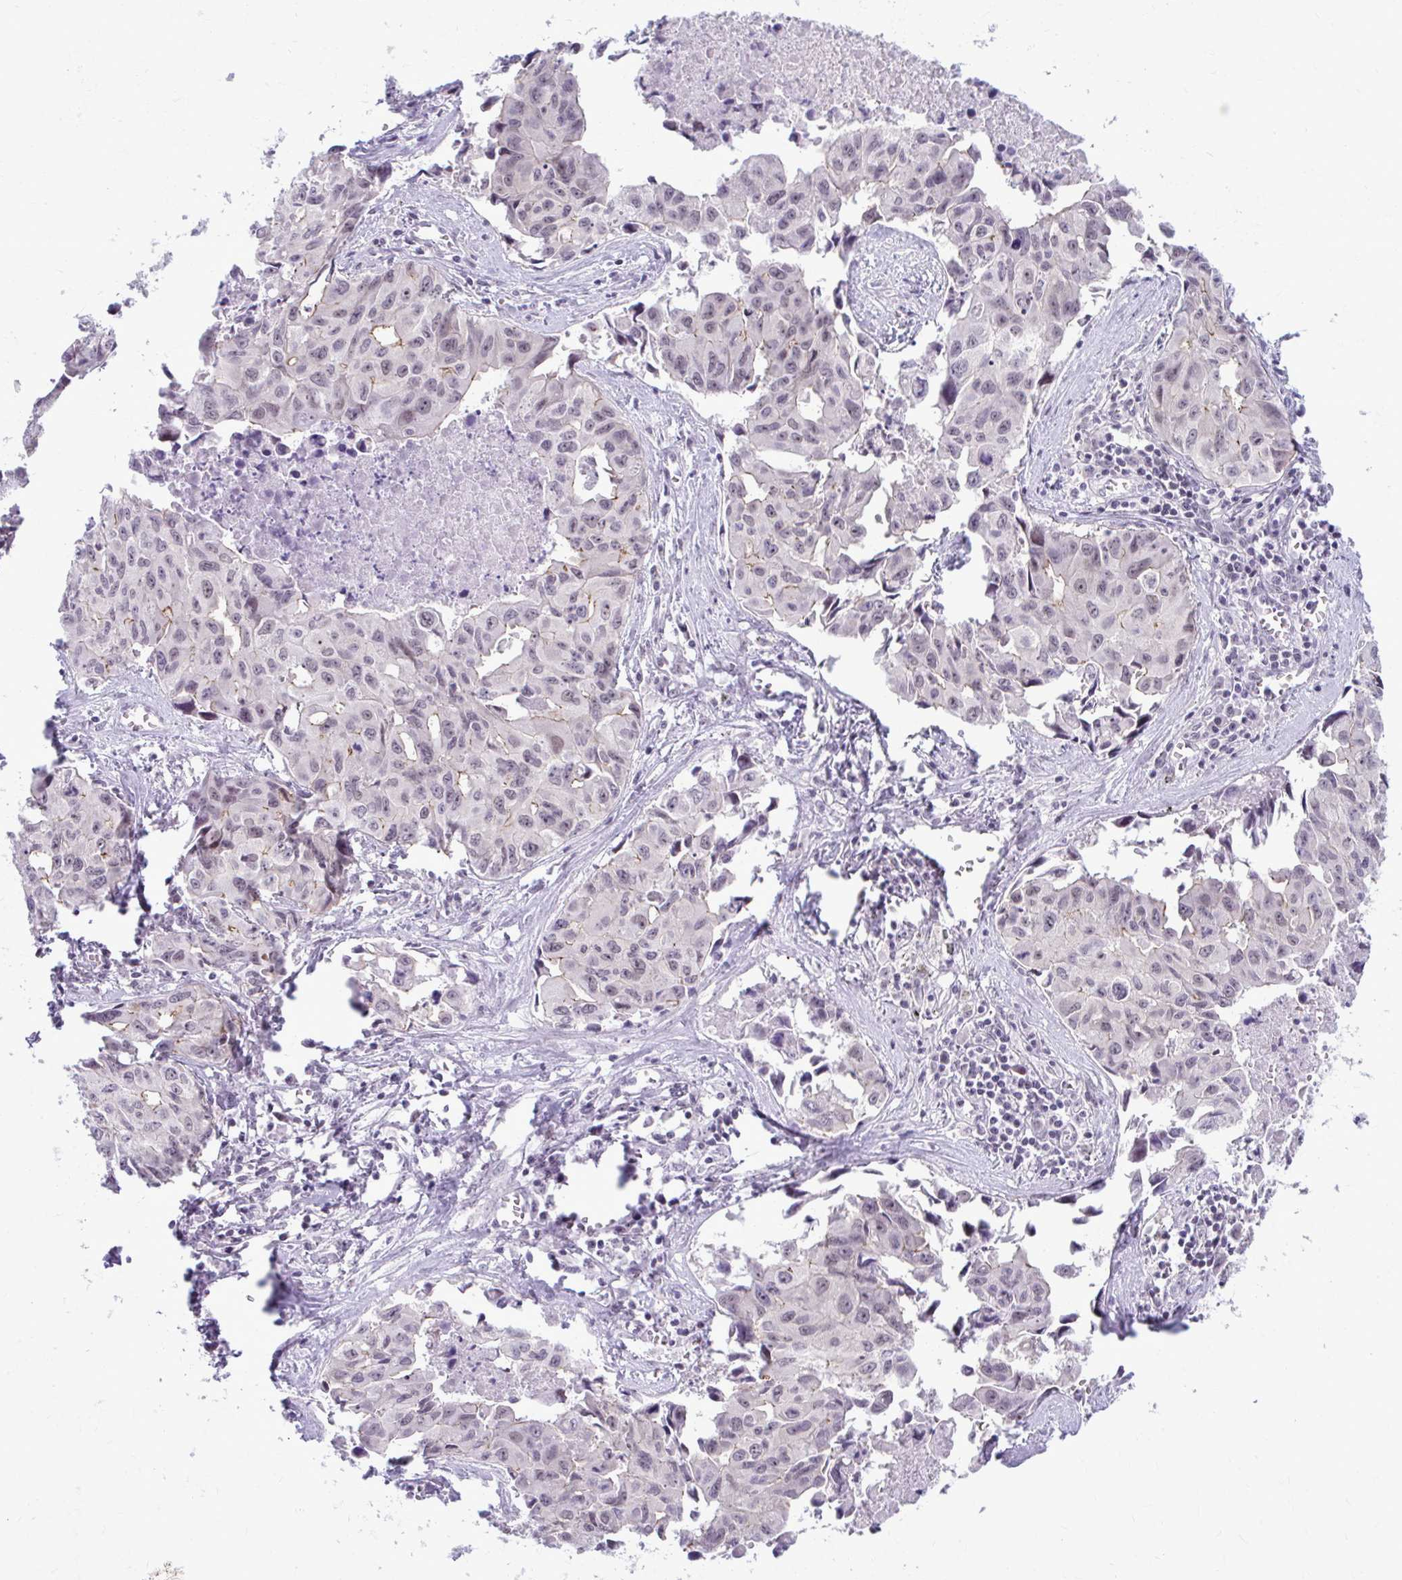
{"staining": {"intensity": "negative", "quantity": "none", "location": "none"}, "tissue": "lung cancer", "cell_type": "Tumor cells", "image_type": "cancer", "snomed": [{"axis": "morphology", "description": "Adenocarcinoma, NOS"}, {"axis": "topography", "description": "Lymph node"}, {"axis": "topography", "description": "Lung"}], "caption": "Immunohistochemistry of lung cancer displays no positivity in tumor cells.", "gene": "MAF1", "patient": {"sex": "male", "age": 64}}